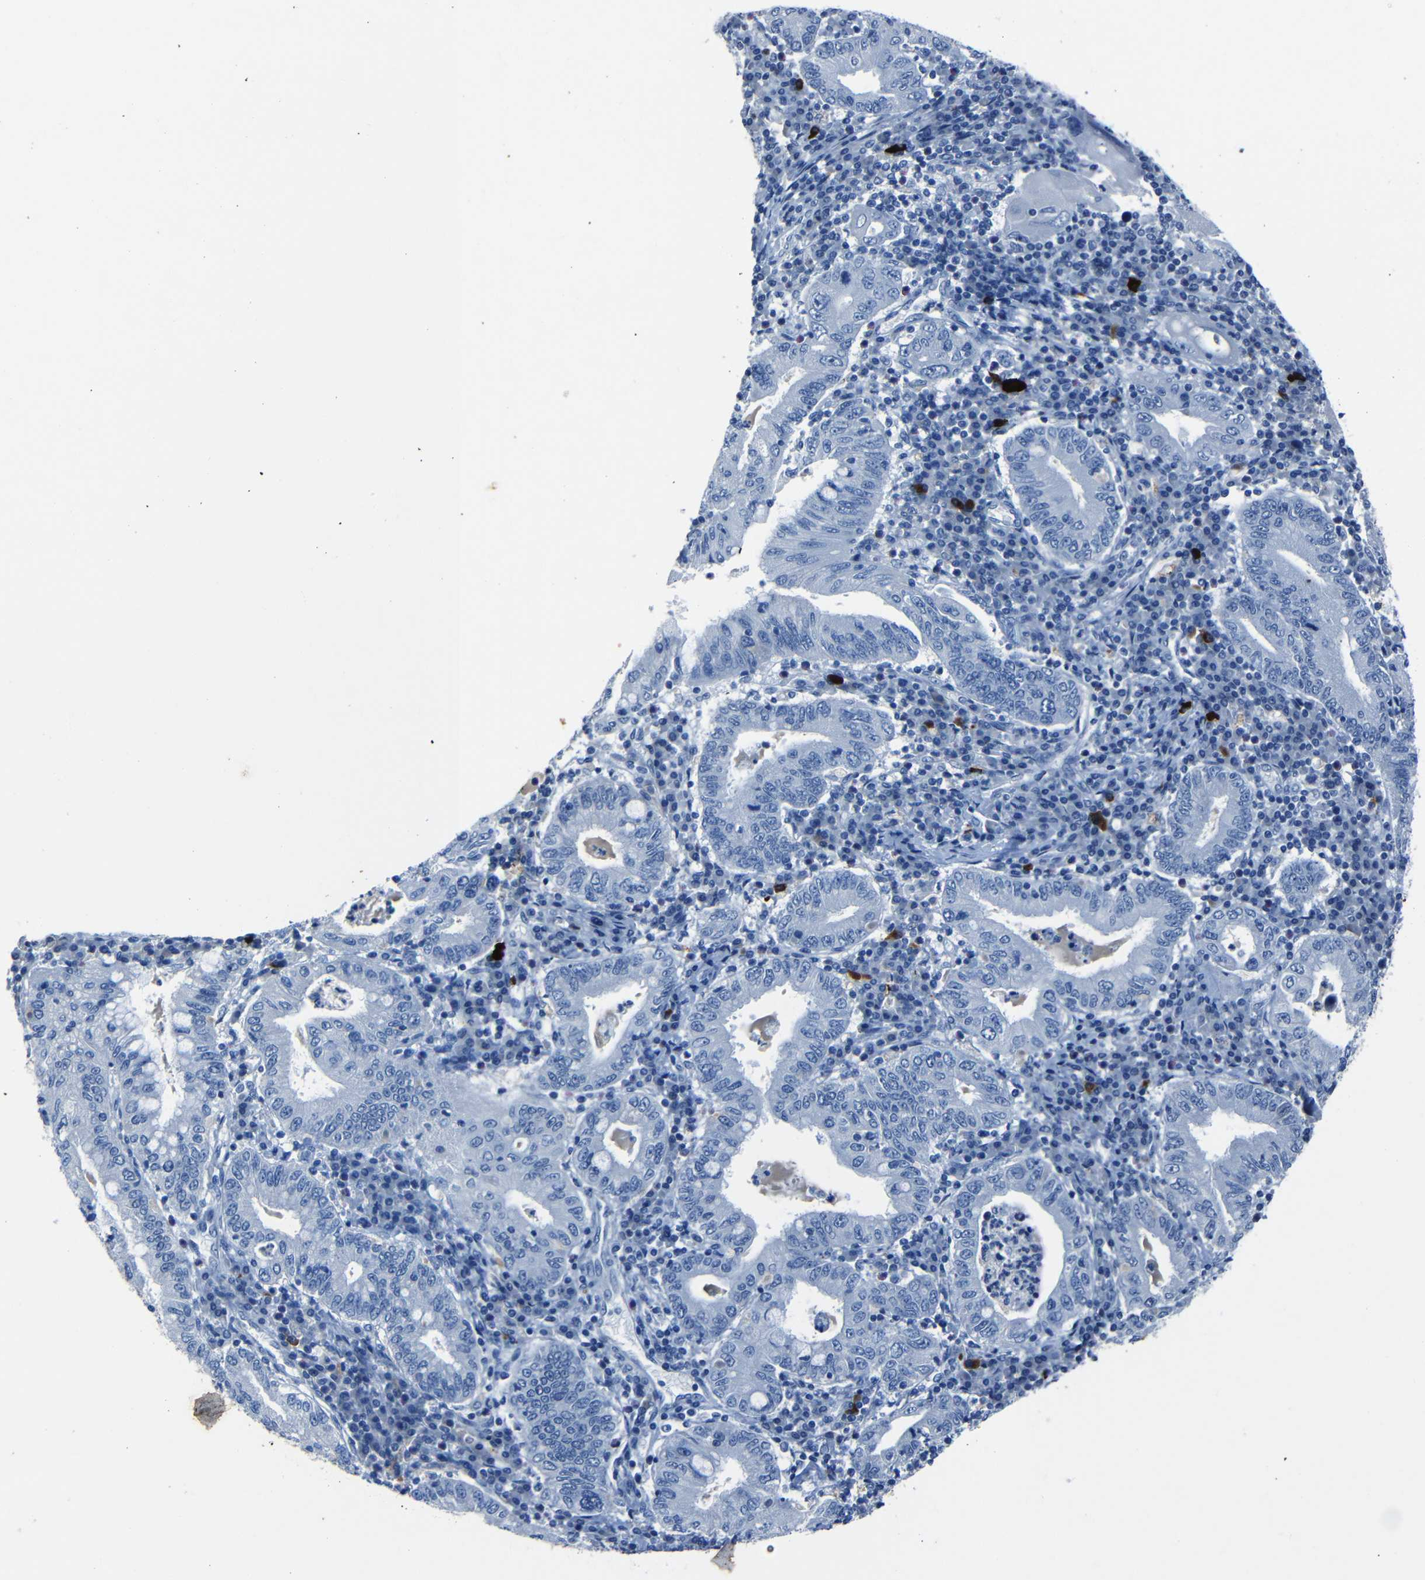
{"staining": {"intensity": "negative", "quantity": "none", "location": "none"}, "tissue": "stomach cancer", "cell_type": "Tumor cells", "image_type": "cancer", "snomed": [{"axis": "morphology", "description": "Normal tissue, NOS"}, {"axis": "morphology", "description": "Adenocarcinoma, NOS"}, {"axis": "topography", "description": "Esophagus"}, {"axis": "topography", "description": "Stomach, upper"}, {"axis": "topography", "description": "Peripheral nerve tissue"}], "caption": "The photomicrograph exhibits no staining of tumor cells in stomach adenocarcinoma.", "gene": "CLDN11", "patient": {"sex": "male", "age": 62}}